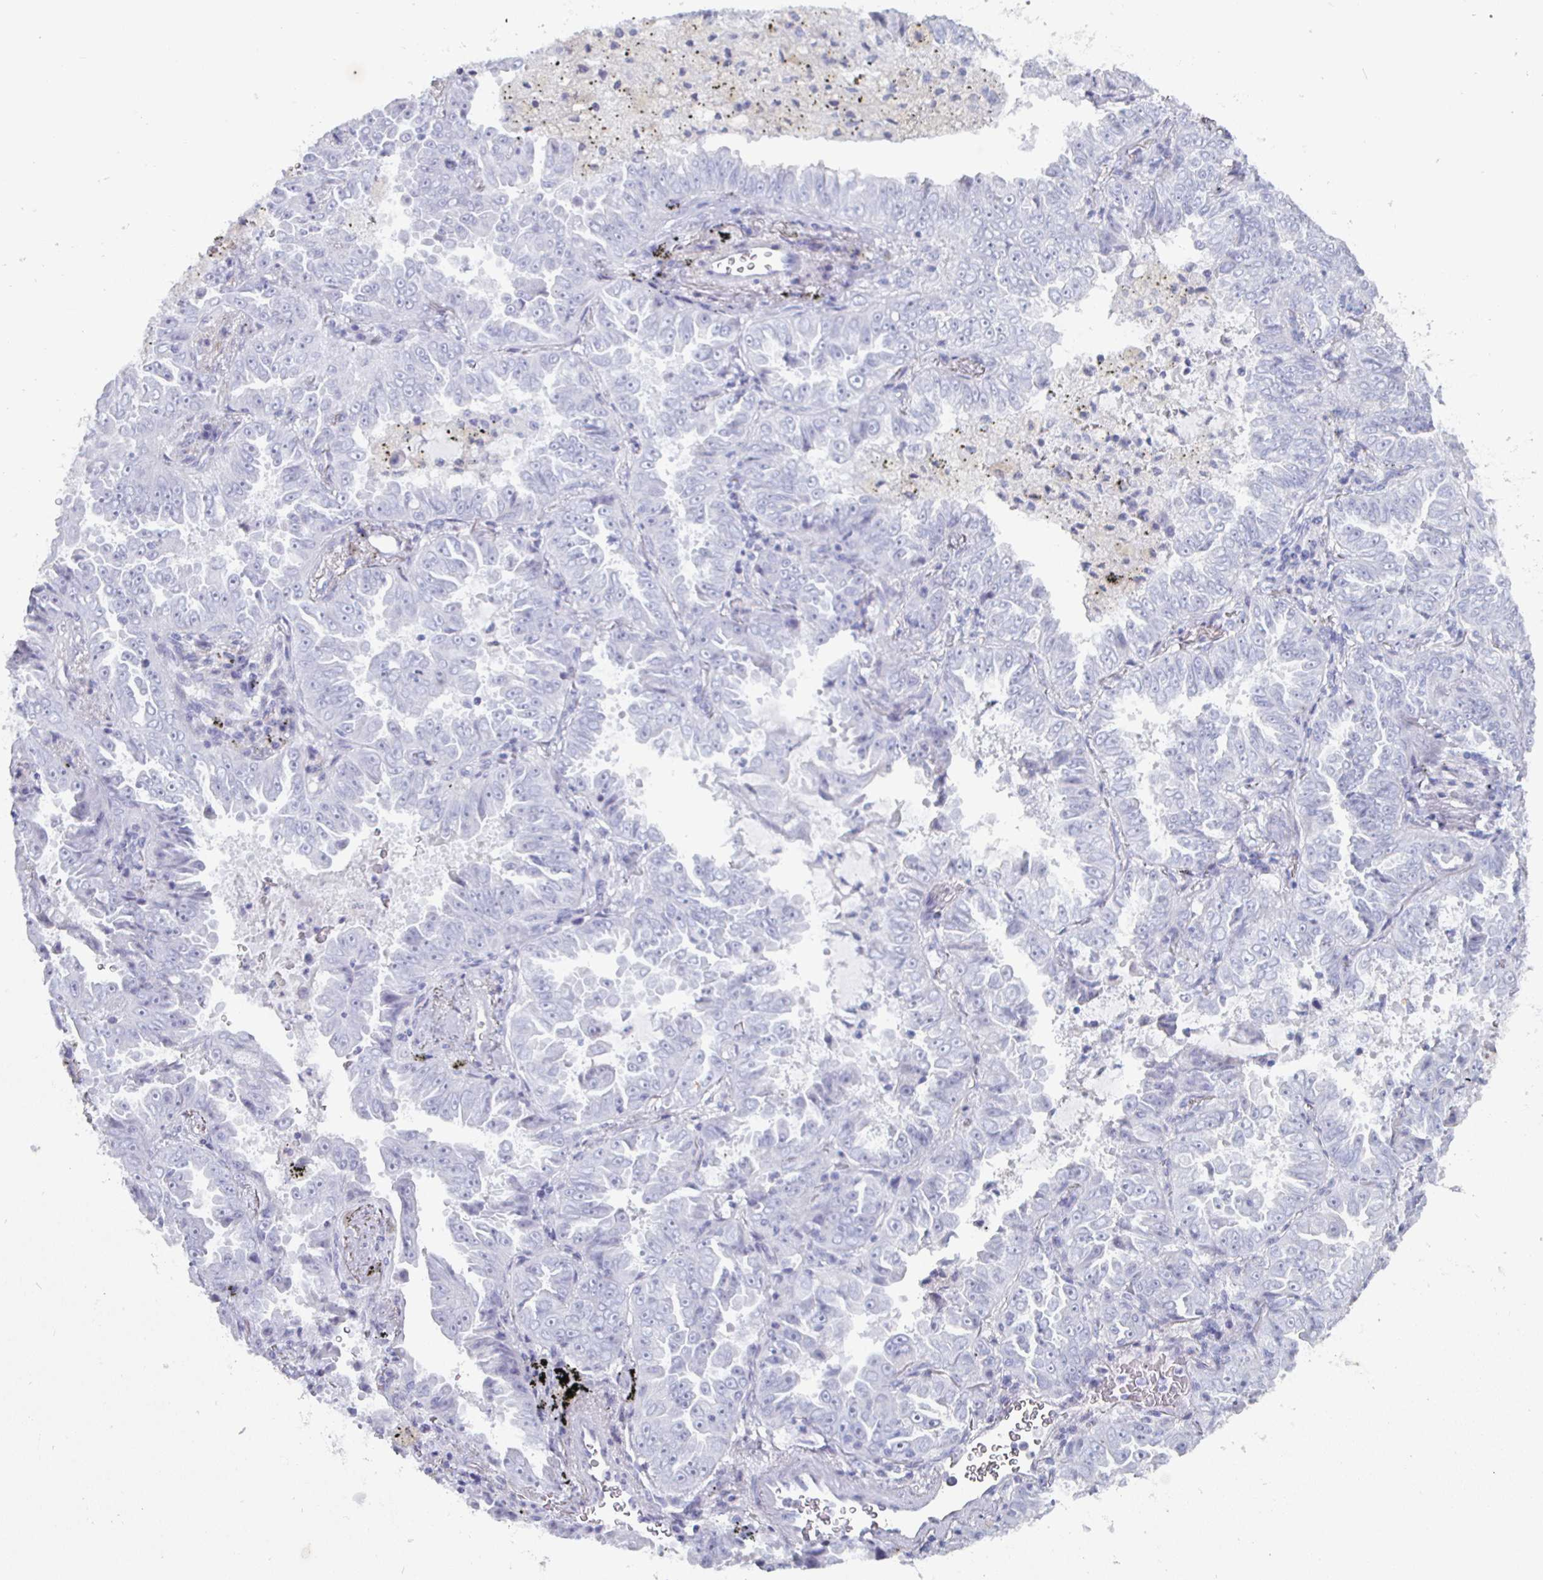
{"staining": {"intensity": "negative", "quantity": "none", "location": "none"}, "tissue": "lung cancer", "cell_type": "Tumor cells", "image_type": "cancer", "snomed": [{"axis": "morphology", "description": "Adenocarcinoma, NOS"}, {"axis": "topography", "description": "Lung"}], "caption": "The image displays no staining of tumor cells in lung cancer.", "gene": "ENPP1", "patient": {"sex": "female", "age": 52}}